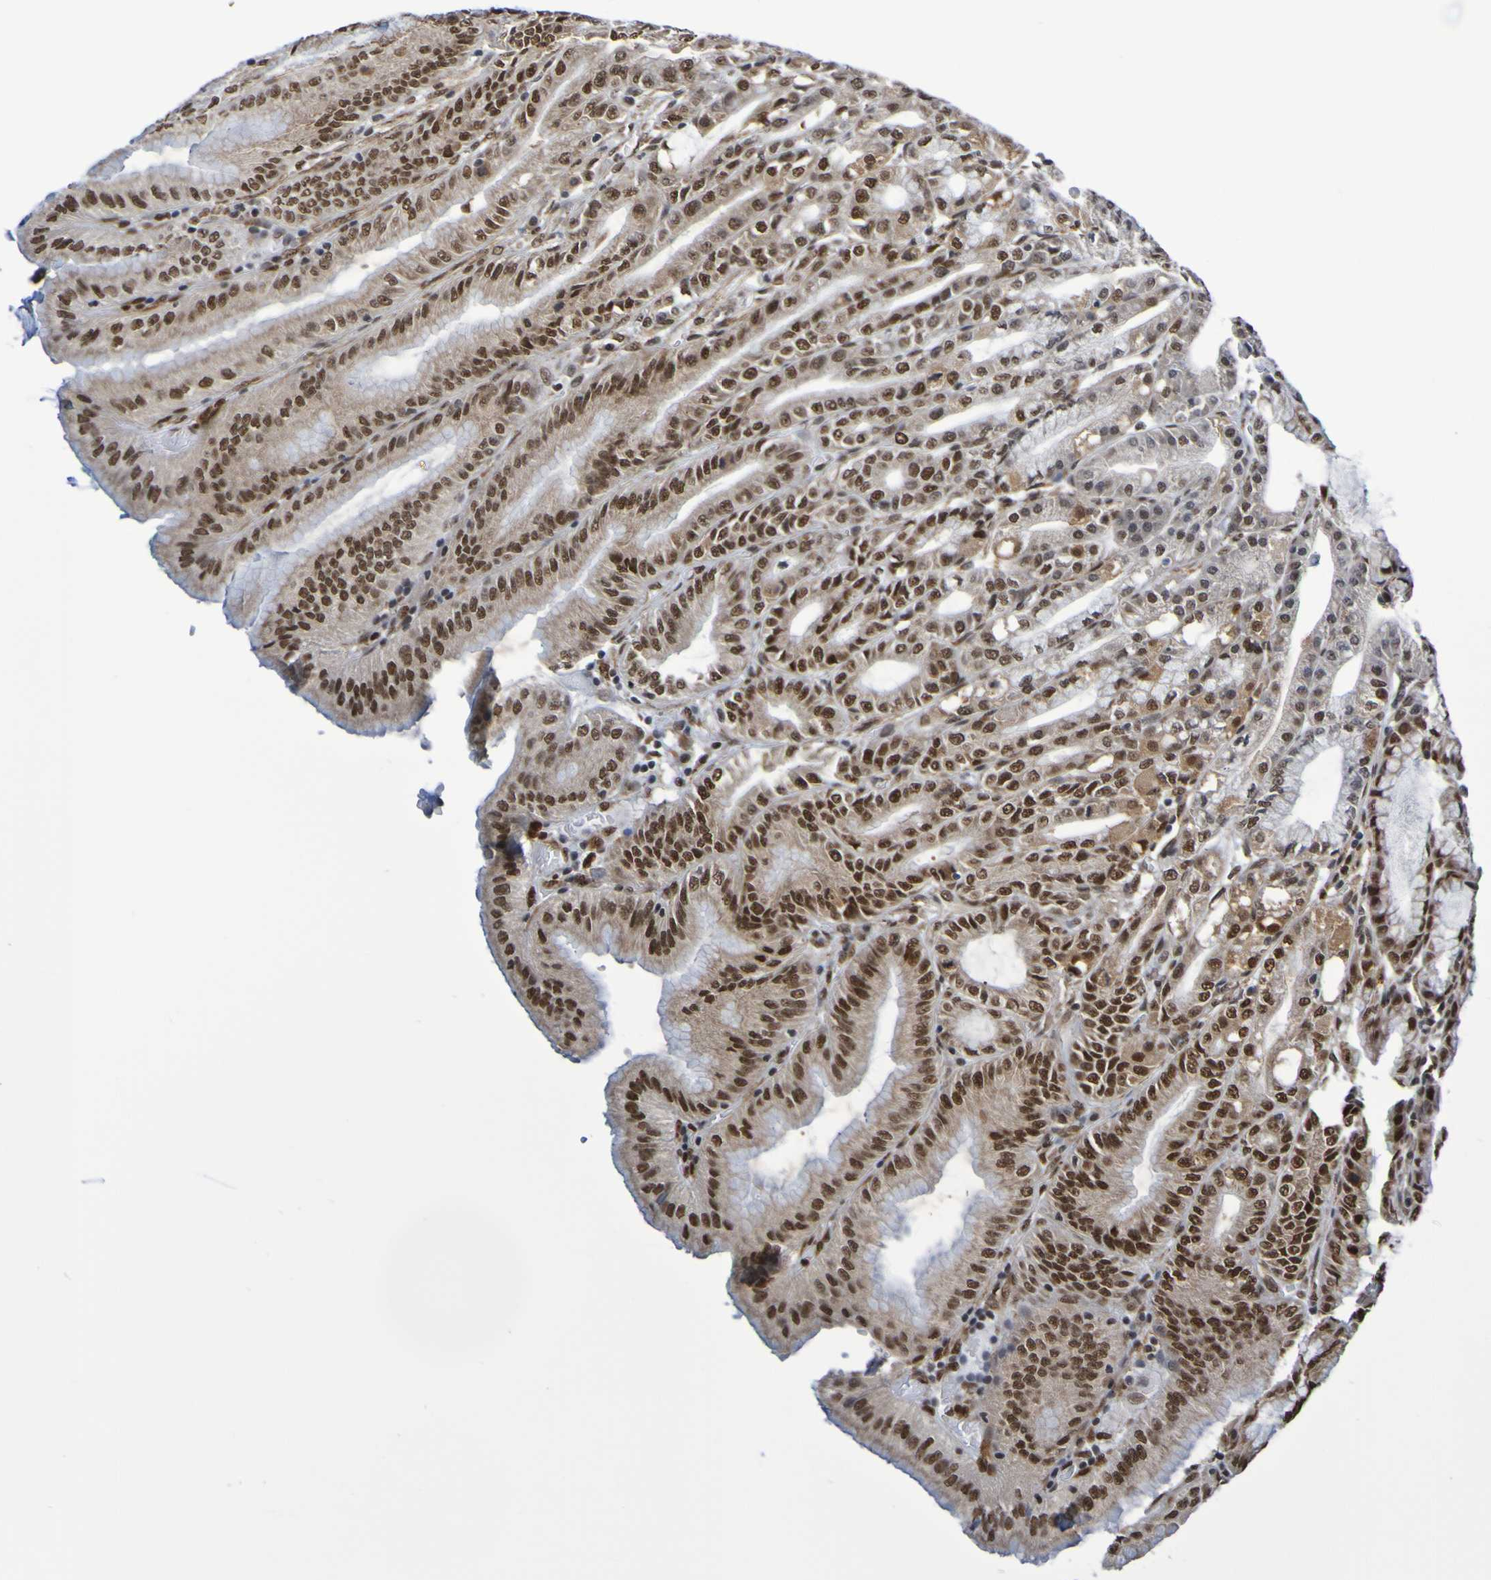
{"staining": {"intensity": "strong", "quantity": ">75%", "location": "cytoplasmic/membranous,nuclear"}, "tissue": "stomach", "cell_type": "Glandular cells", "image_type": "normal", "snomed": [{"axis": "morphology", "description": "Normal tissue, NOS"}, {"axis": "topography", "description": "Stomach, lower"}], "caption": "Brown immunohistochemical staining in unremarkable human stomach shows strong cytoplasmic/membranous,nuclear expression in about >75% of glandular cells. (DAB IHC, brown staining for protein, blue staining for nuclei).", "gene": "HDAC2", "patient": {"sex": "male", "age": 71}}